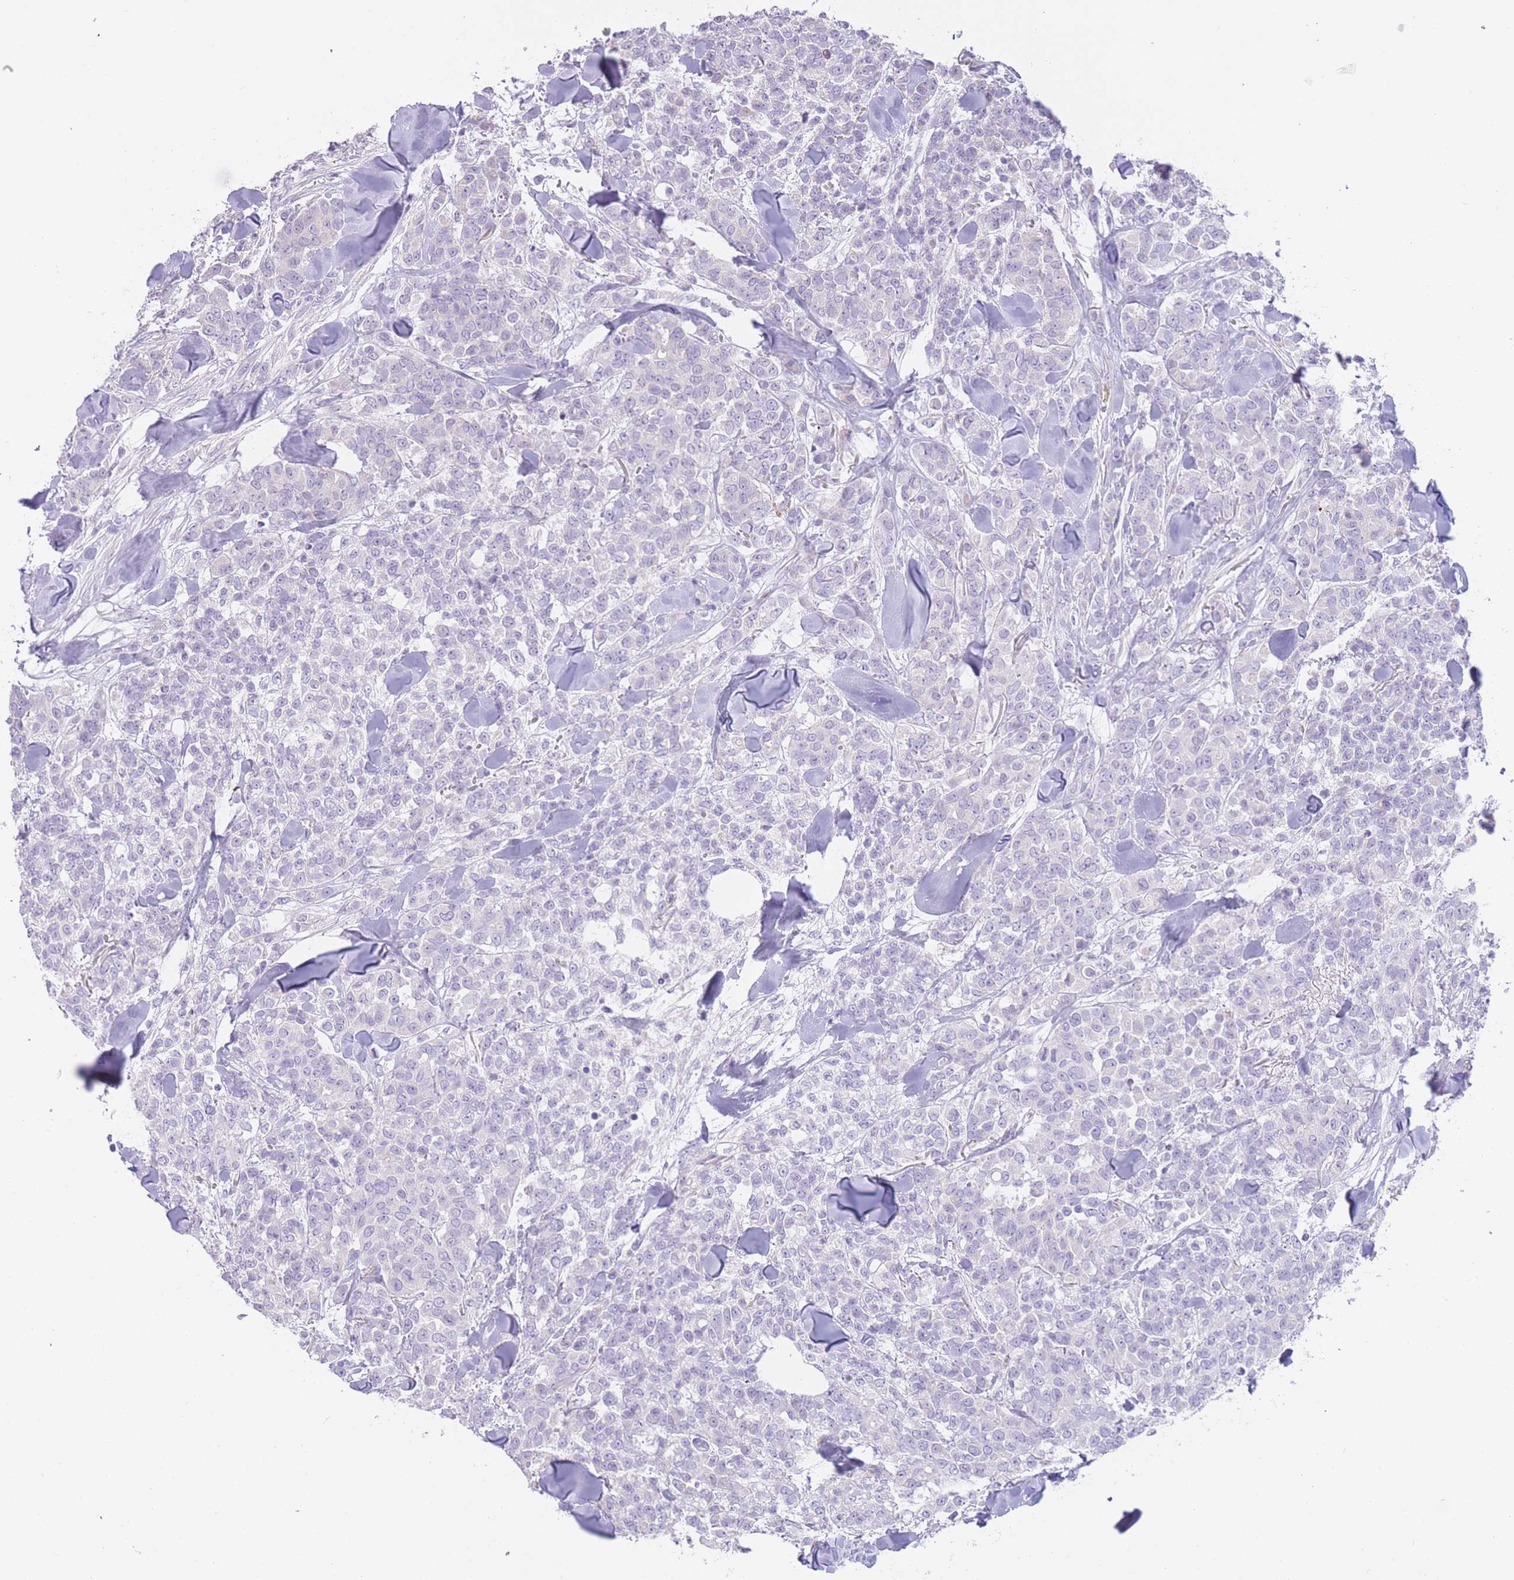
{"staining": {"intensity": "negative", "quantity": "none", "location": "none"}, "tissue": "breast cancer", "cell_type": "Tumor cells", "image_type": "cancer", "snomed": [{"axis": "morphology", "description": "Lobular carcinoma"}, {"axis": "topography", "description": "Breast"}], "caption": "High magnification brightfield microscopy of lobular carcinoma (breast) stained with DAB (brown) and counterstained with hematoxylin (blue): tumor cells show no significant expression.", "gene": "IMPG1", "patient": {"sex": "female", "age": 91}}